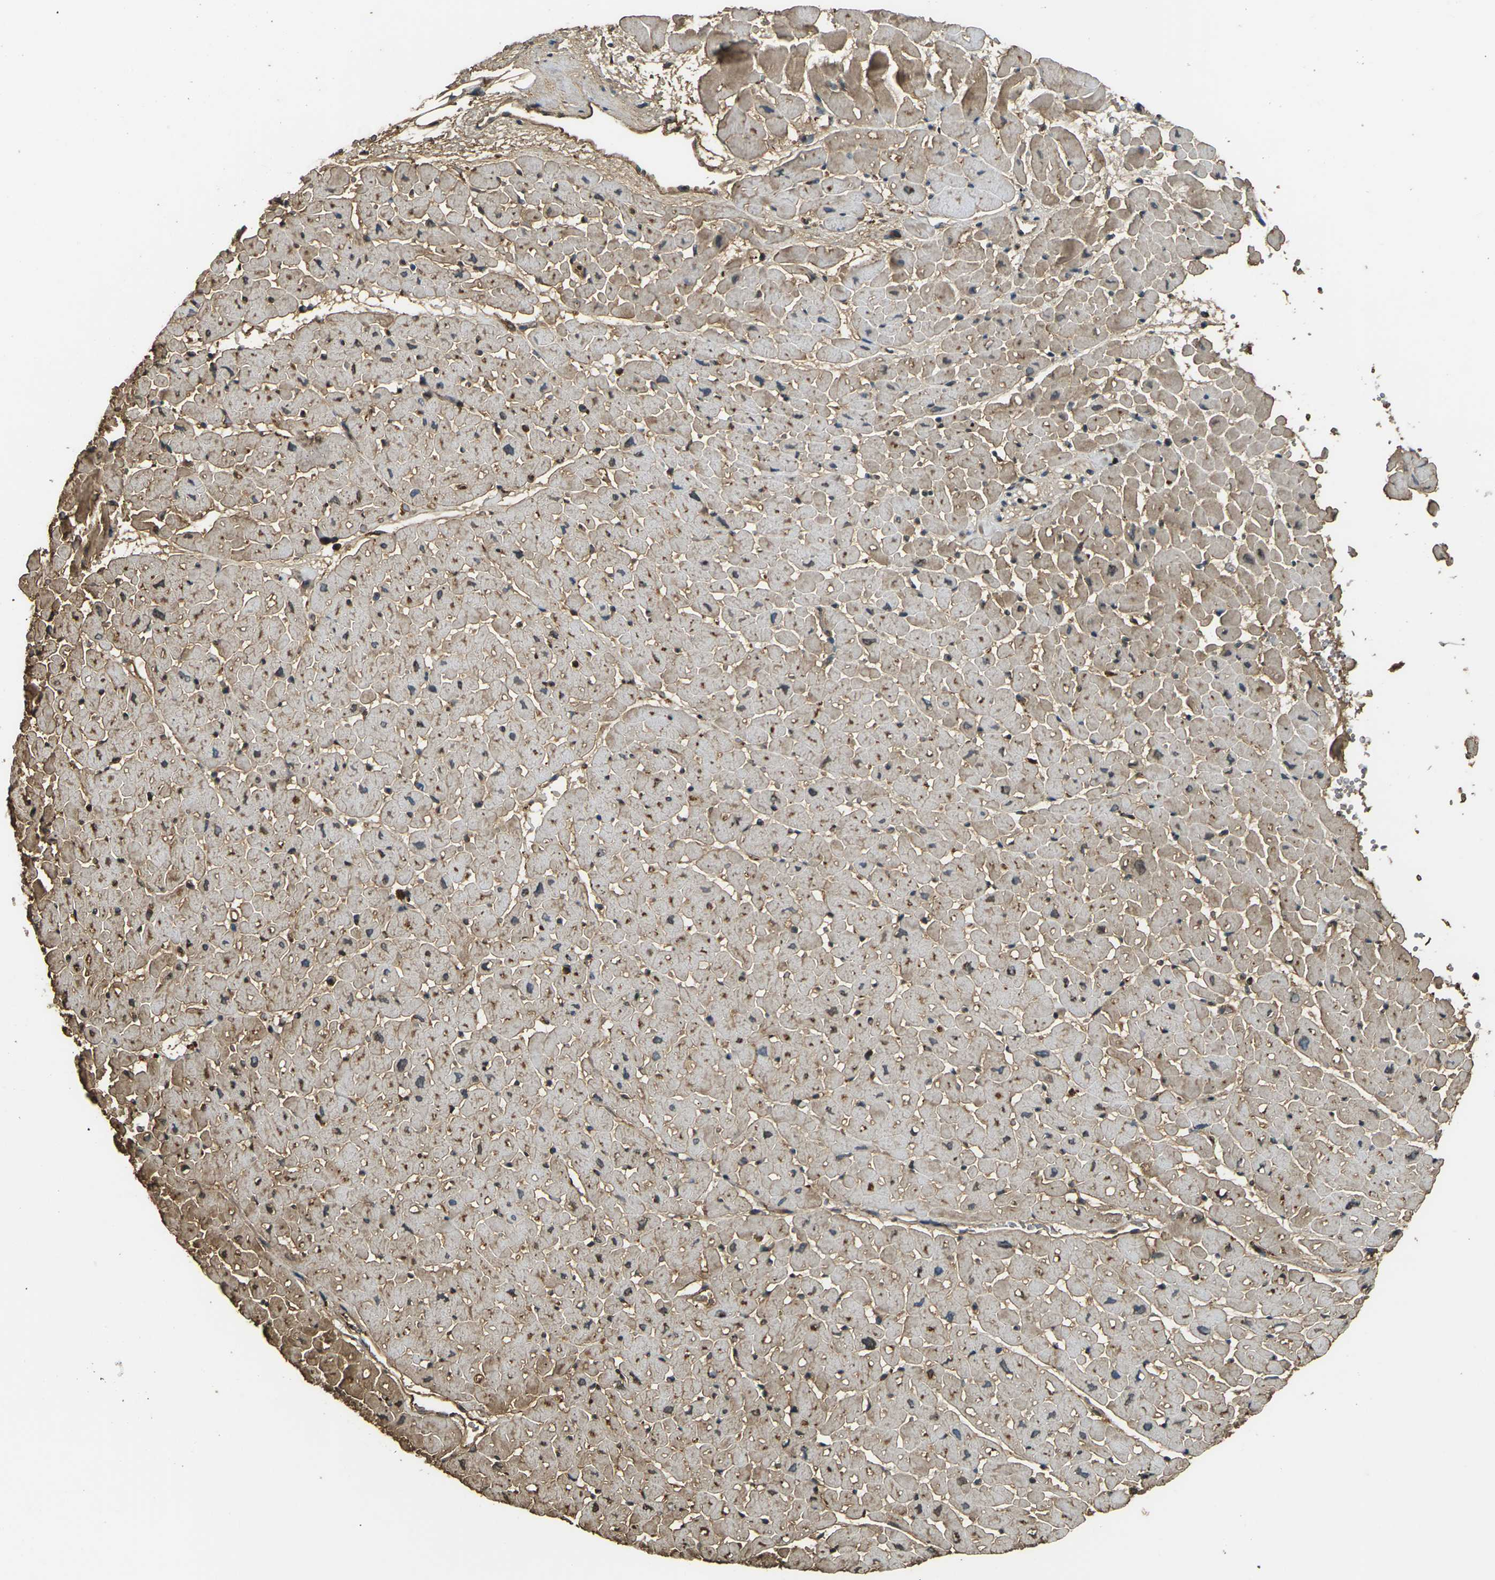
{"staining": {"intensity": "moderate", "quantity": ">75%", "location": "cytoplasmic/membranous"}, "tissue": "heart muscle", "cell_type": "Cardiomyocytes", "image_type": "normal", "snomed": [{"axis": "morphology", "description": "Normal tissue, NOS"}, {"axis": "topography", "description": "Heart"}], "caption": "Moderate cytoplasmic/membranous protein positivity is seen in approximately >75% of cardiomyocytes in heart muscle. The protein of interest is stained brown, and the nuclei are stained in blue (DAB IHC with brightfield microscopy, high magnification).", "gene": "CYP1B1", "patient": {"sex": "male", "age": 45}}